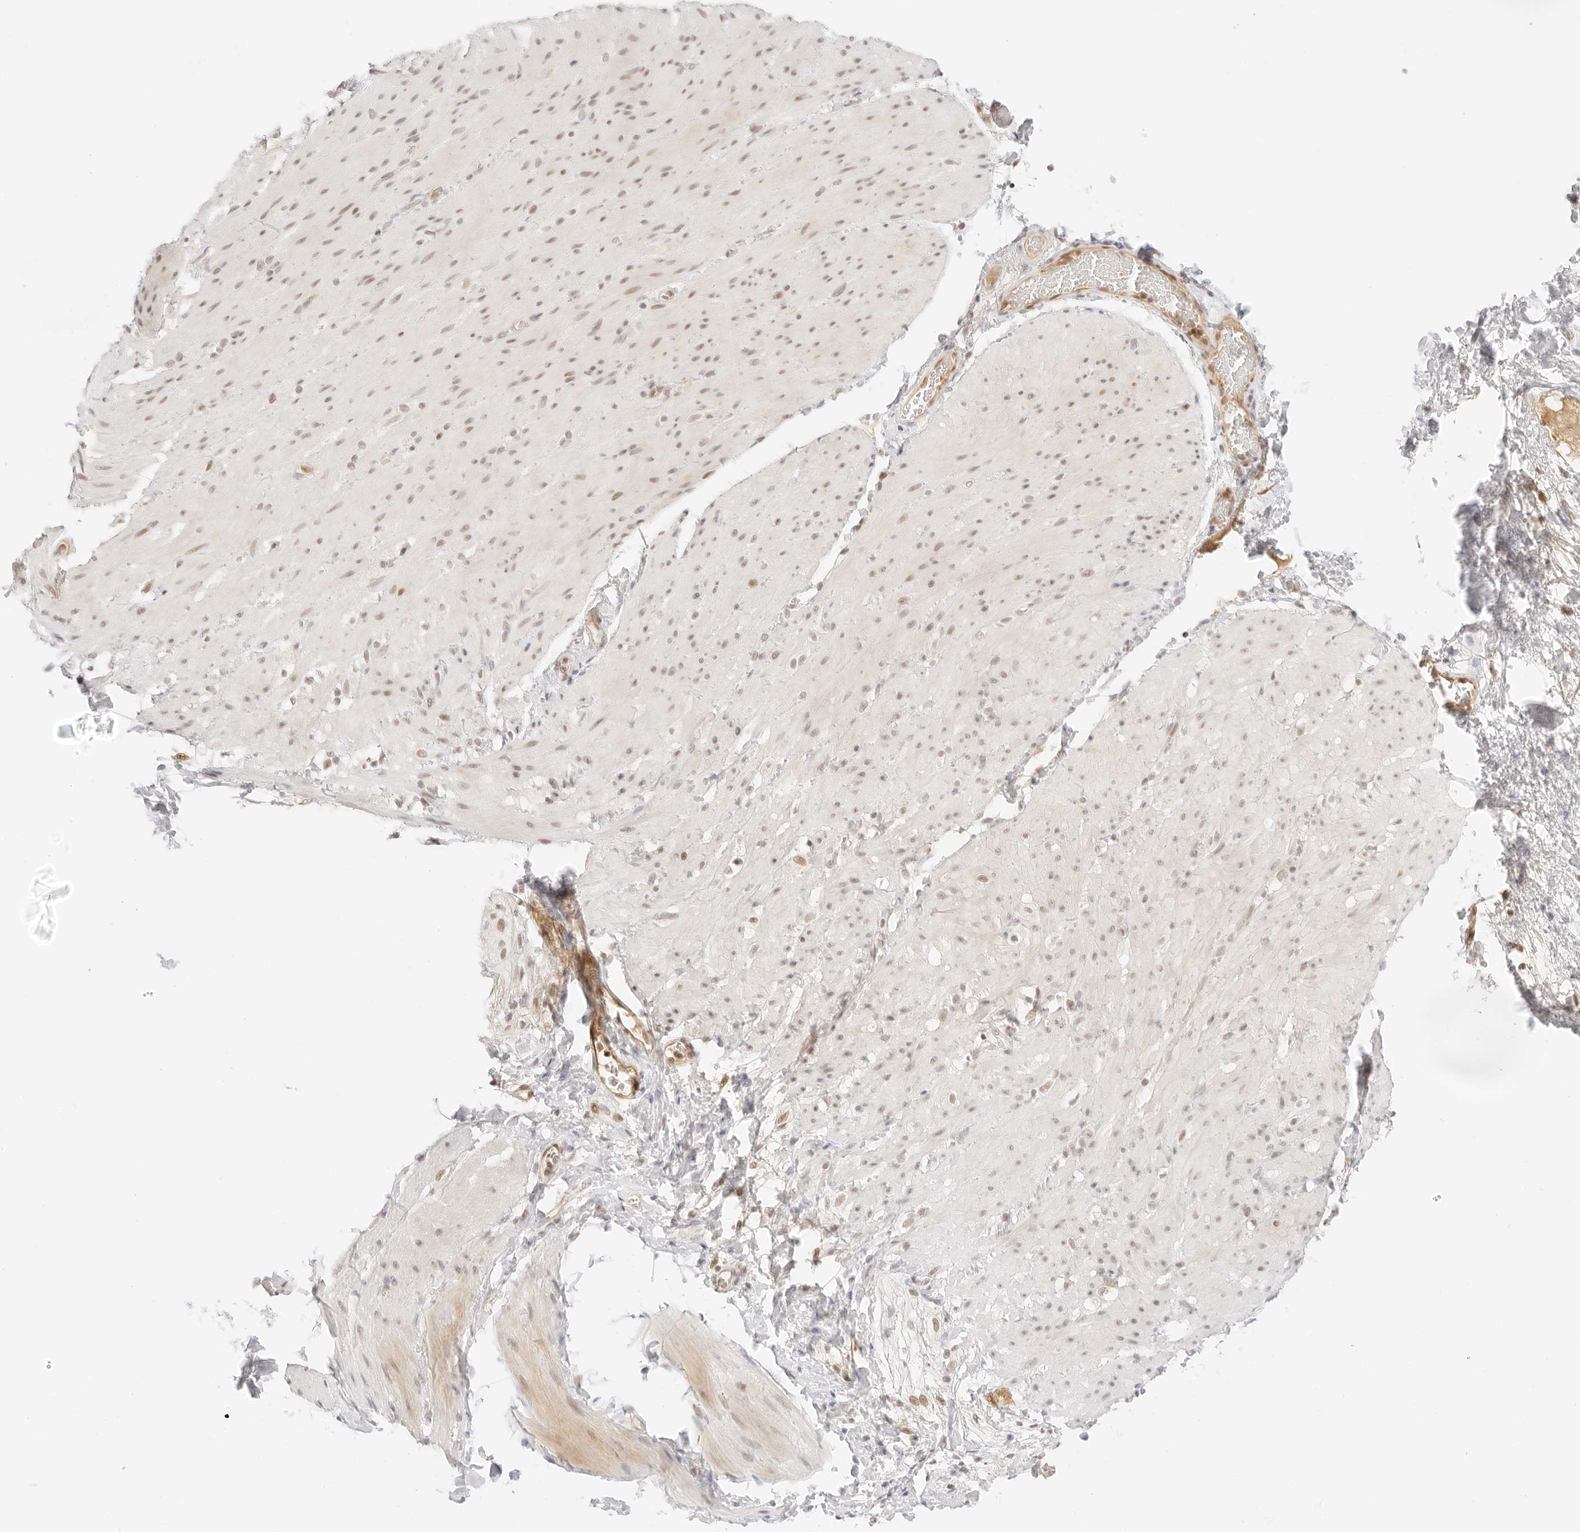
{"staining": {"intensity": "weak", "quantity": "<25%", "location": "cytoplasmic/membranous,nuclear"}, "tissue": "smooth muscle", "cell_type": "Smooth muscle cells", "image_type": "normal", "snomed": [{"axis": "morphology", "description": "Normal tissue, NOS"}, {"axis": "topography", "description": "Smooth muscle"}, {"axis": "topography", "description": "Small intestine"}], "caption": "High magnification brightfield microscopy of unremarkable smooth muscle stained with DAB (3,3'-diaminobenzidine) (brown) and counterstained with hematoxylin (blue): smooth muscle cells show no significant expression. (DAB (3,3'-diaminobenzidine) immunohistochemistry (IHC) visualized using brightfield microscopy, high magnification).", "gene": "ITGA6", "patient": {"sex": "female", "age": 84}}